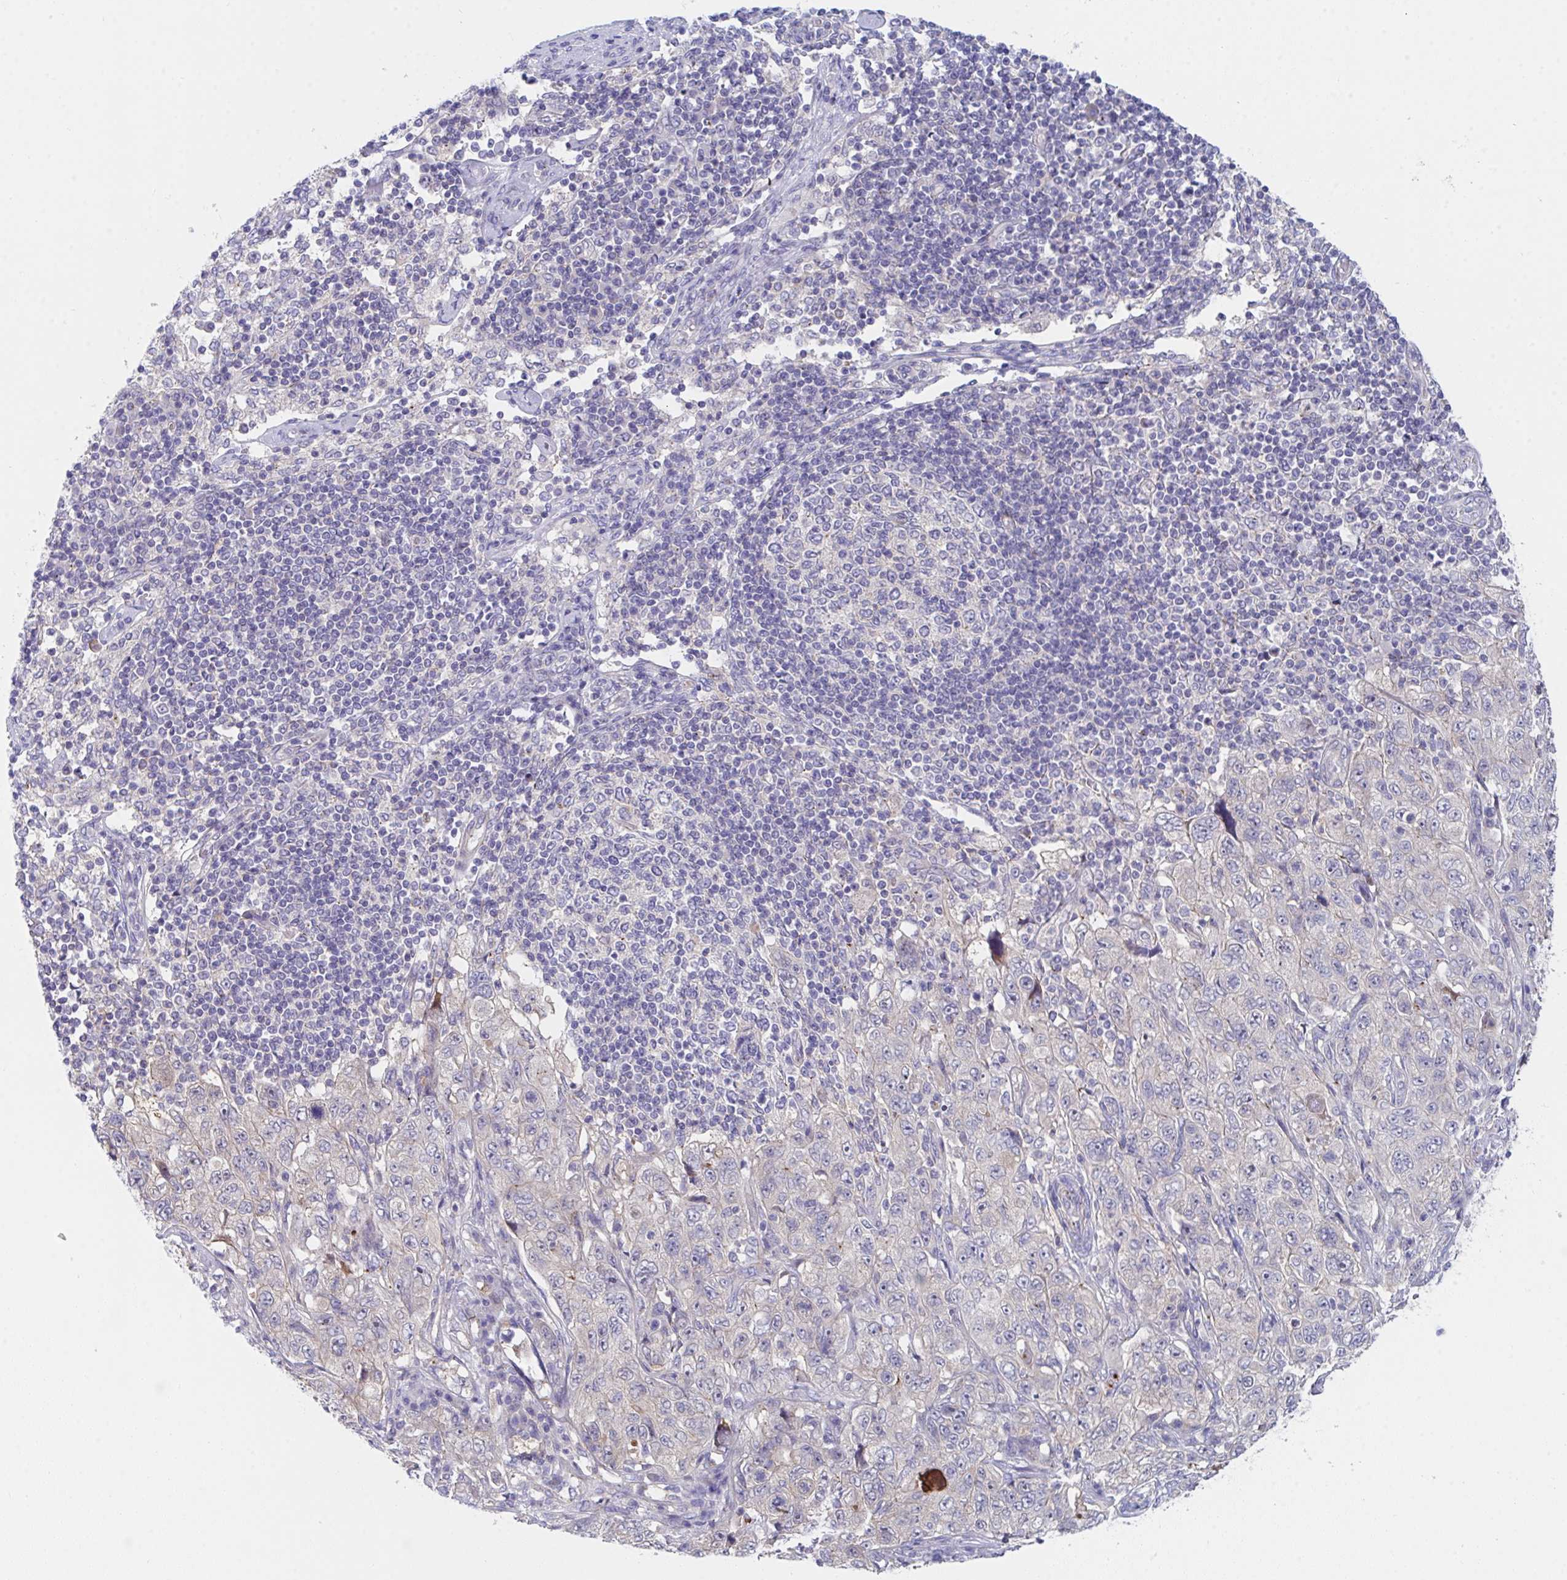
{"staining": {"intensity": "negative", "quantity": "none", "location": "none"}, "tissue": "pancreatic cancer", "cell_type": "Tumor cells", "image_type": "cancer", "snomed": [{"axis": "morphology", "description": "Adenocarcinoma, NOS"}, {"axis": "topography", "description": "Pancreas"}], "caption": "A high-resolution photomicrograph shows IHC staining of adenocarcinoma (pancreatic), which displays no significant expression in tumor cells. Nuclei are stained in blue.", "gene": "P2RX3", "patient": {"sex": "male", "age": 68}}